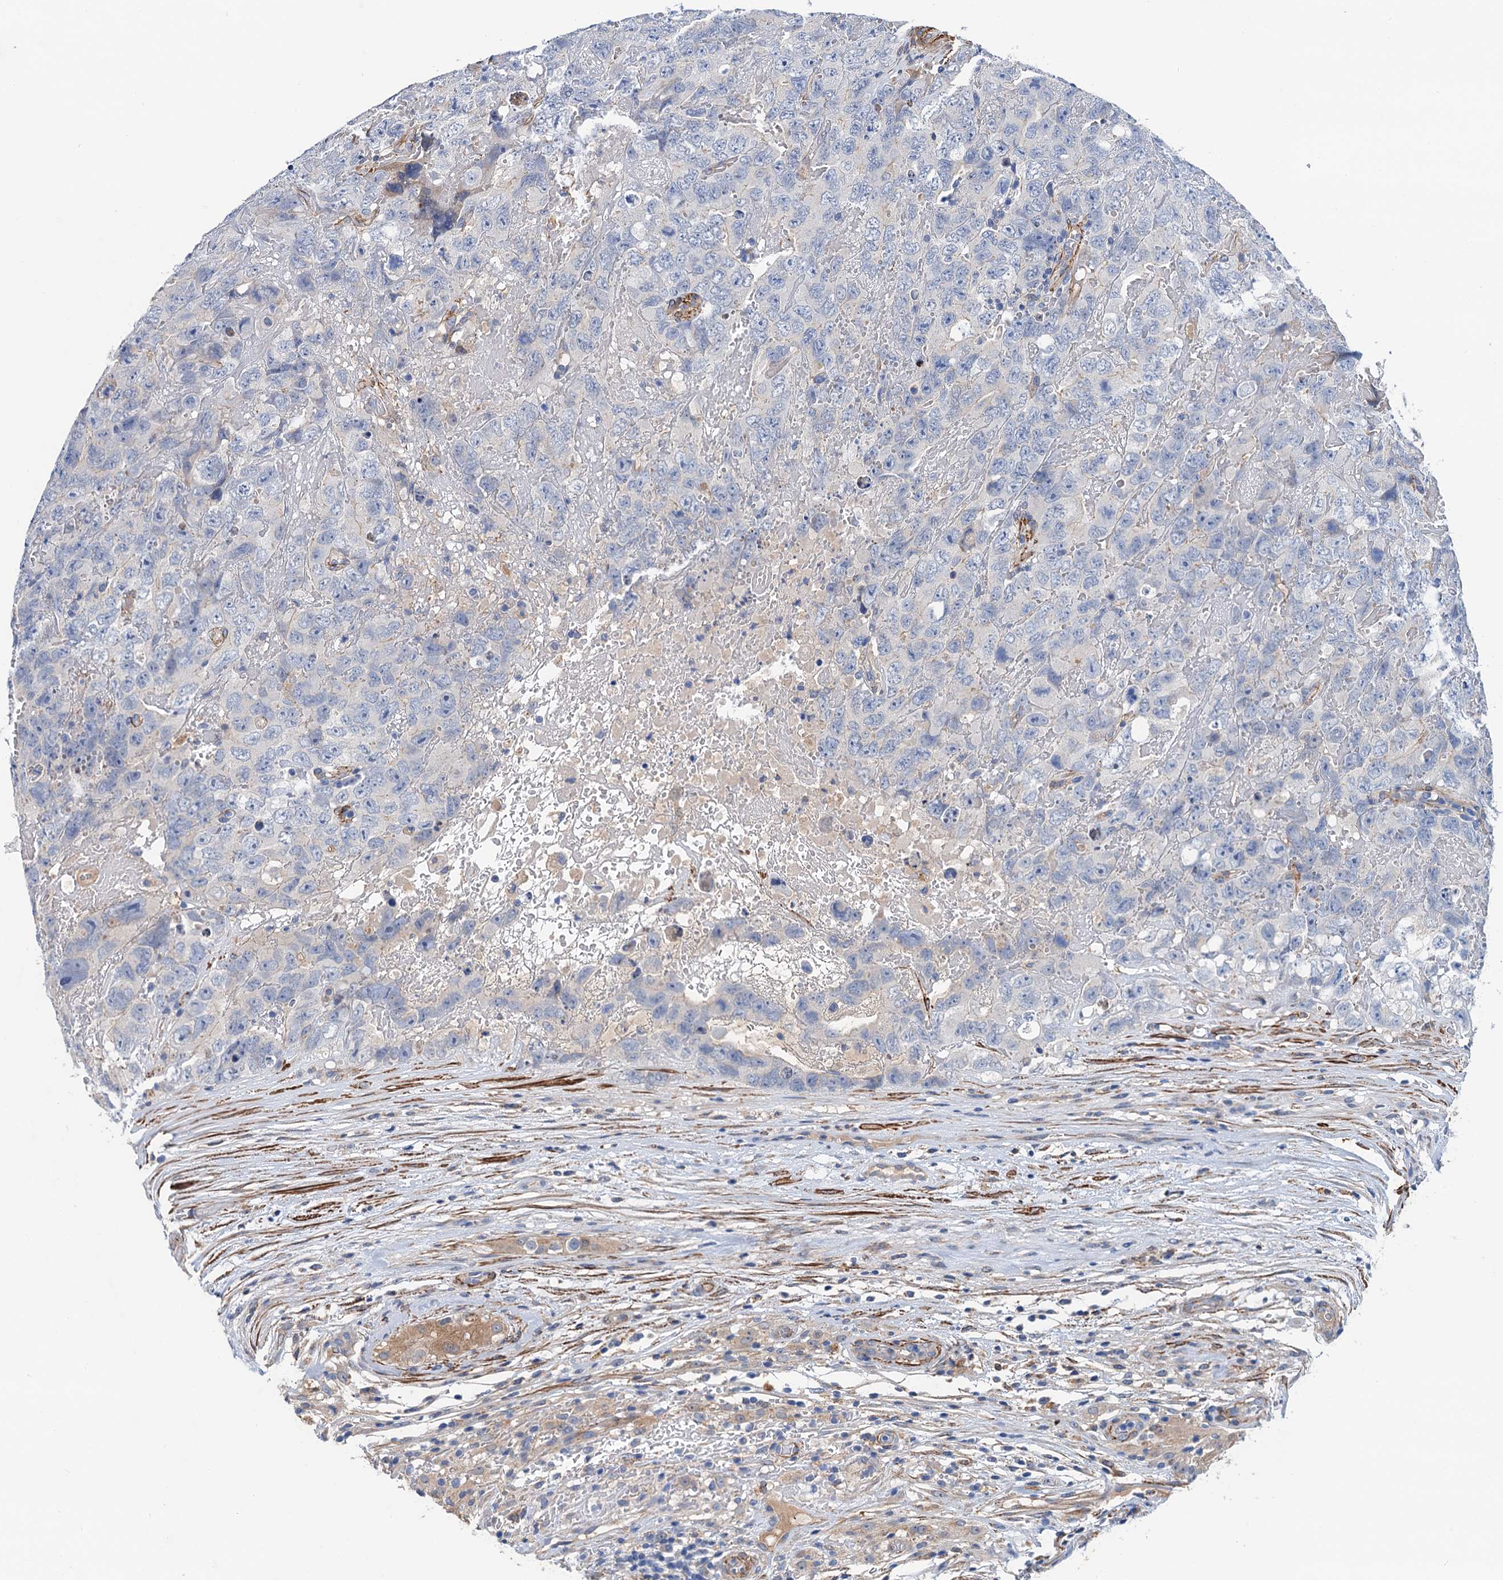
{"staining": {"intensity": "negative", "quantity": "none", "location": "none"}, "tissue": "testis cancer", "cell_type": "Tumor cells", "image_type": "cancer", "snomed": [{"axis": "morphology", "description": "Carcinoma, Embryonal, NOS"}, {"axis": "topography", "description": "Testis"}], "caption": "Immunohistochemistry (IHC) photomicrograph of neoplastic tissue: human testis cancer stained with DAB exhibits no significant protein staining in tumor cells.", "gene": "CSTPP1", "patient": {"sex": "male", "age": 45}}